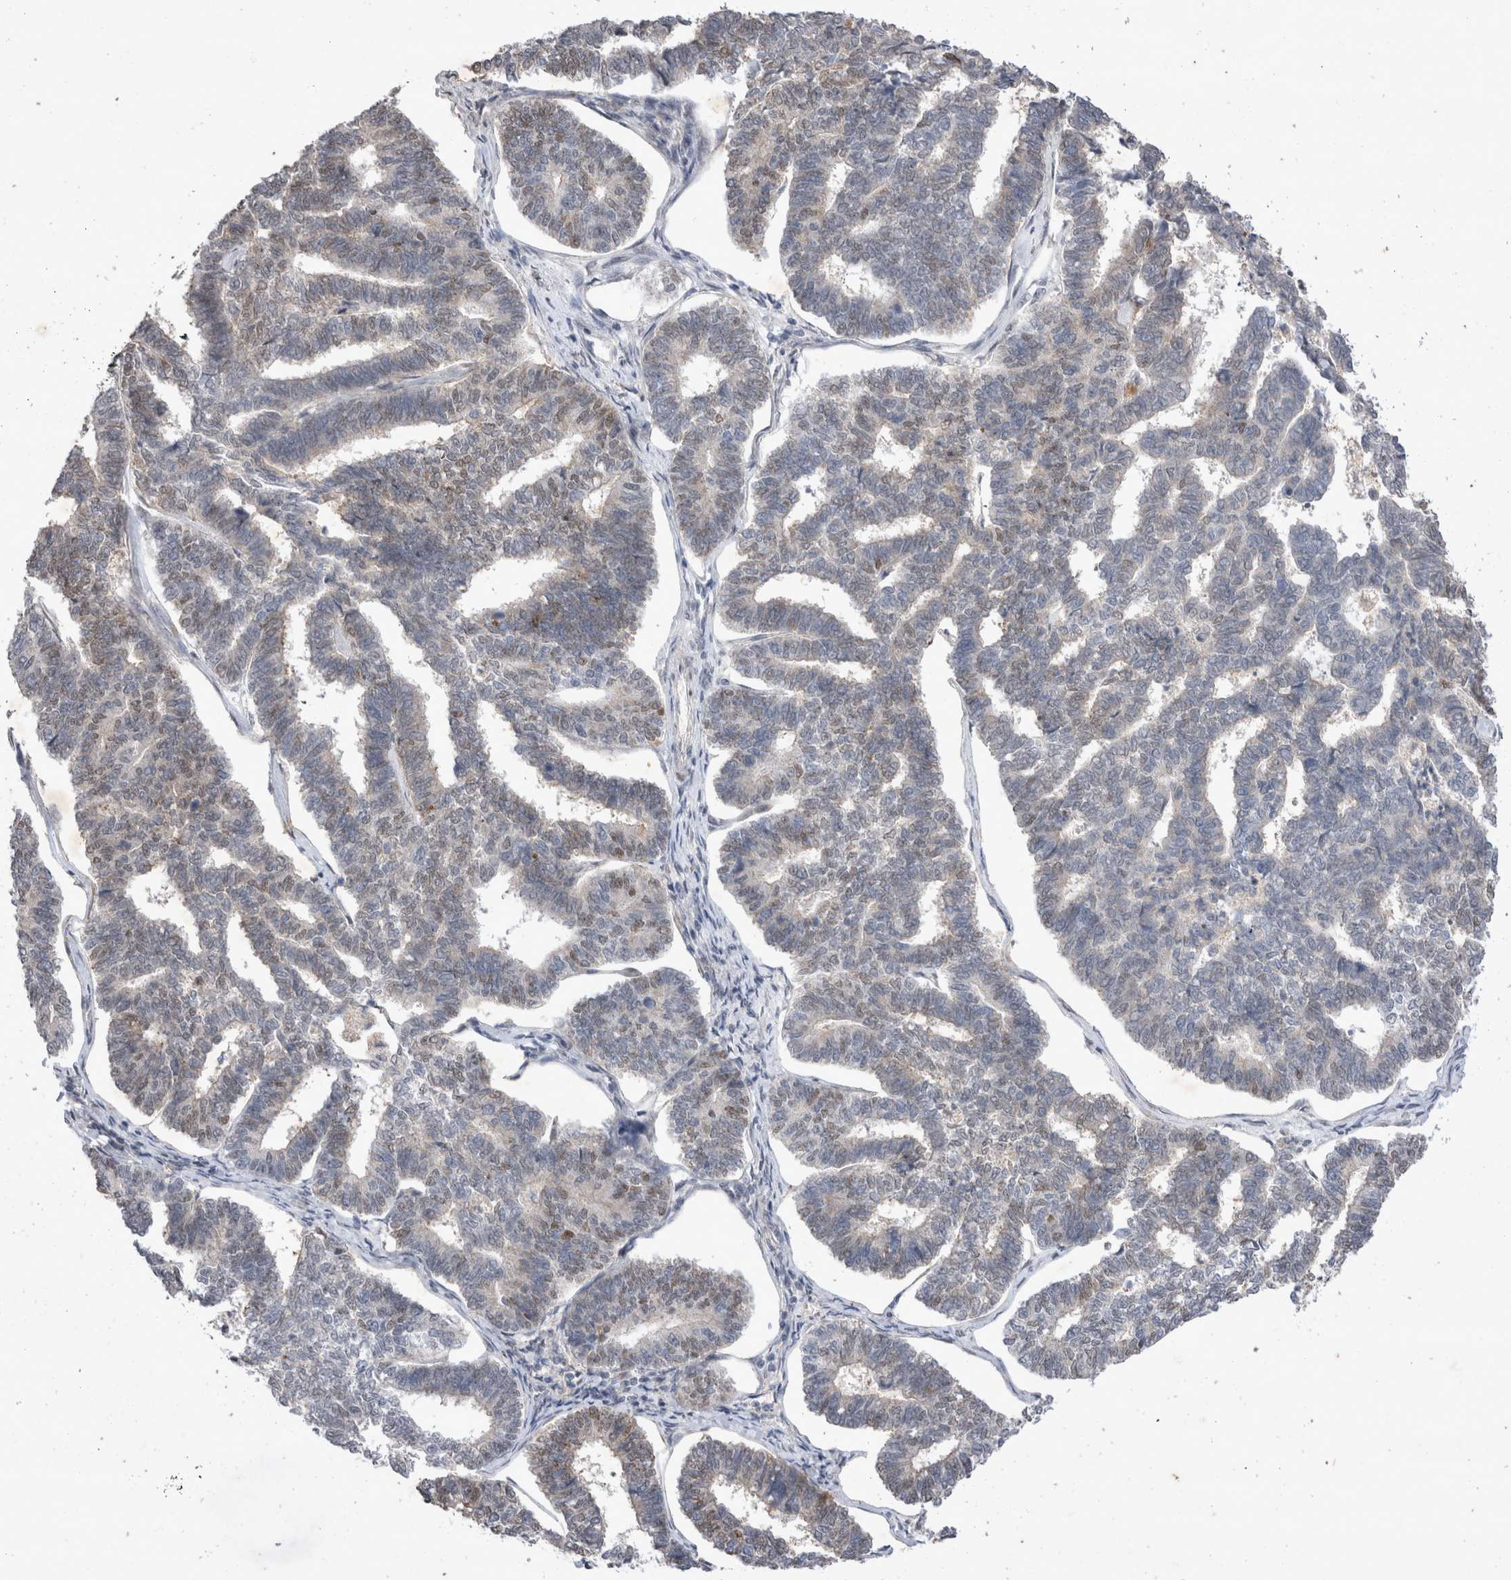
{"staining": {"intensity": "weak", "quantity": "25%-75%", "location": "nuclear"}, "tissue": "endometrial cancer", "cell_type": "Tumor cells", "image_type": "cancer", "snomed": [{"axis": "morphology", "description": "Adenocarcinoma, NOS"}, {"axis": "topography", "description": "Endometrium"}], "caption": "Endometrial cancer (adenocarcinoma) stained for a protein reveals weak nuclear positivity in tumor cells. (Stains: DAB (3,3'-diaminobenzidine) in brown, nuclei in blue, Microscopy: brightfield microscopy at high magnification).", "gene": "STK11", "patient": {"sex": "female", "age": 70}}